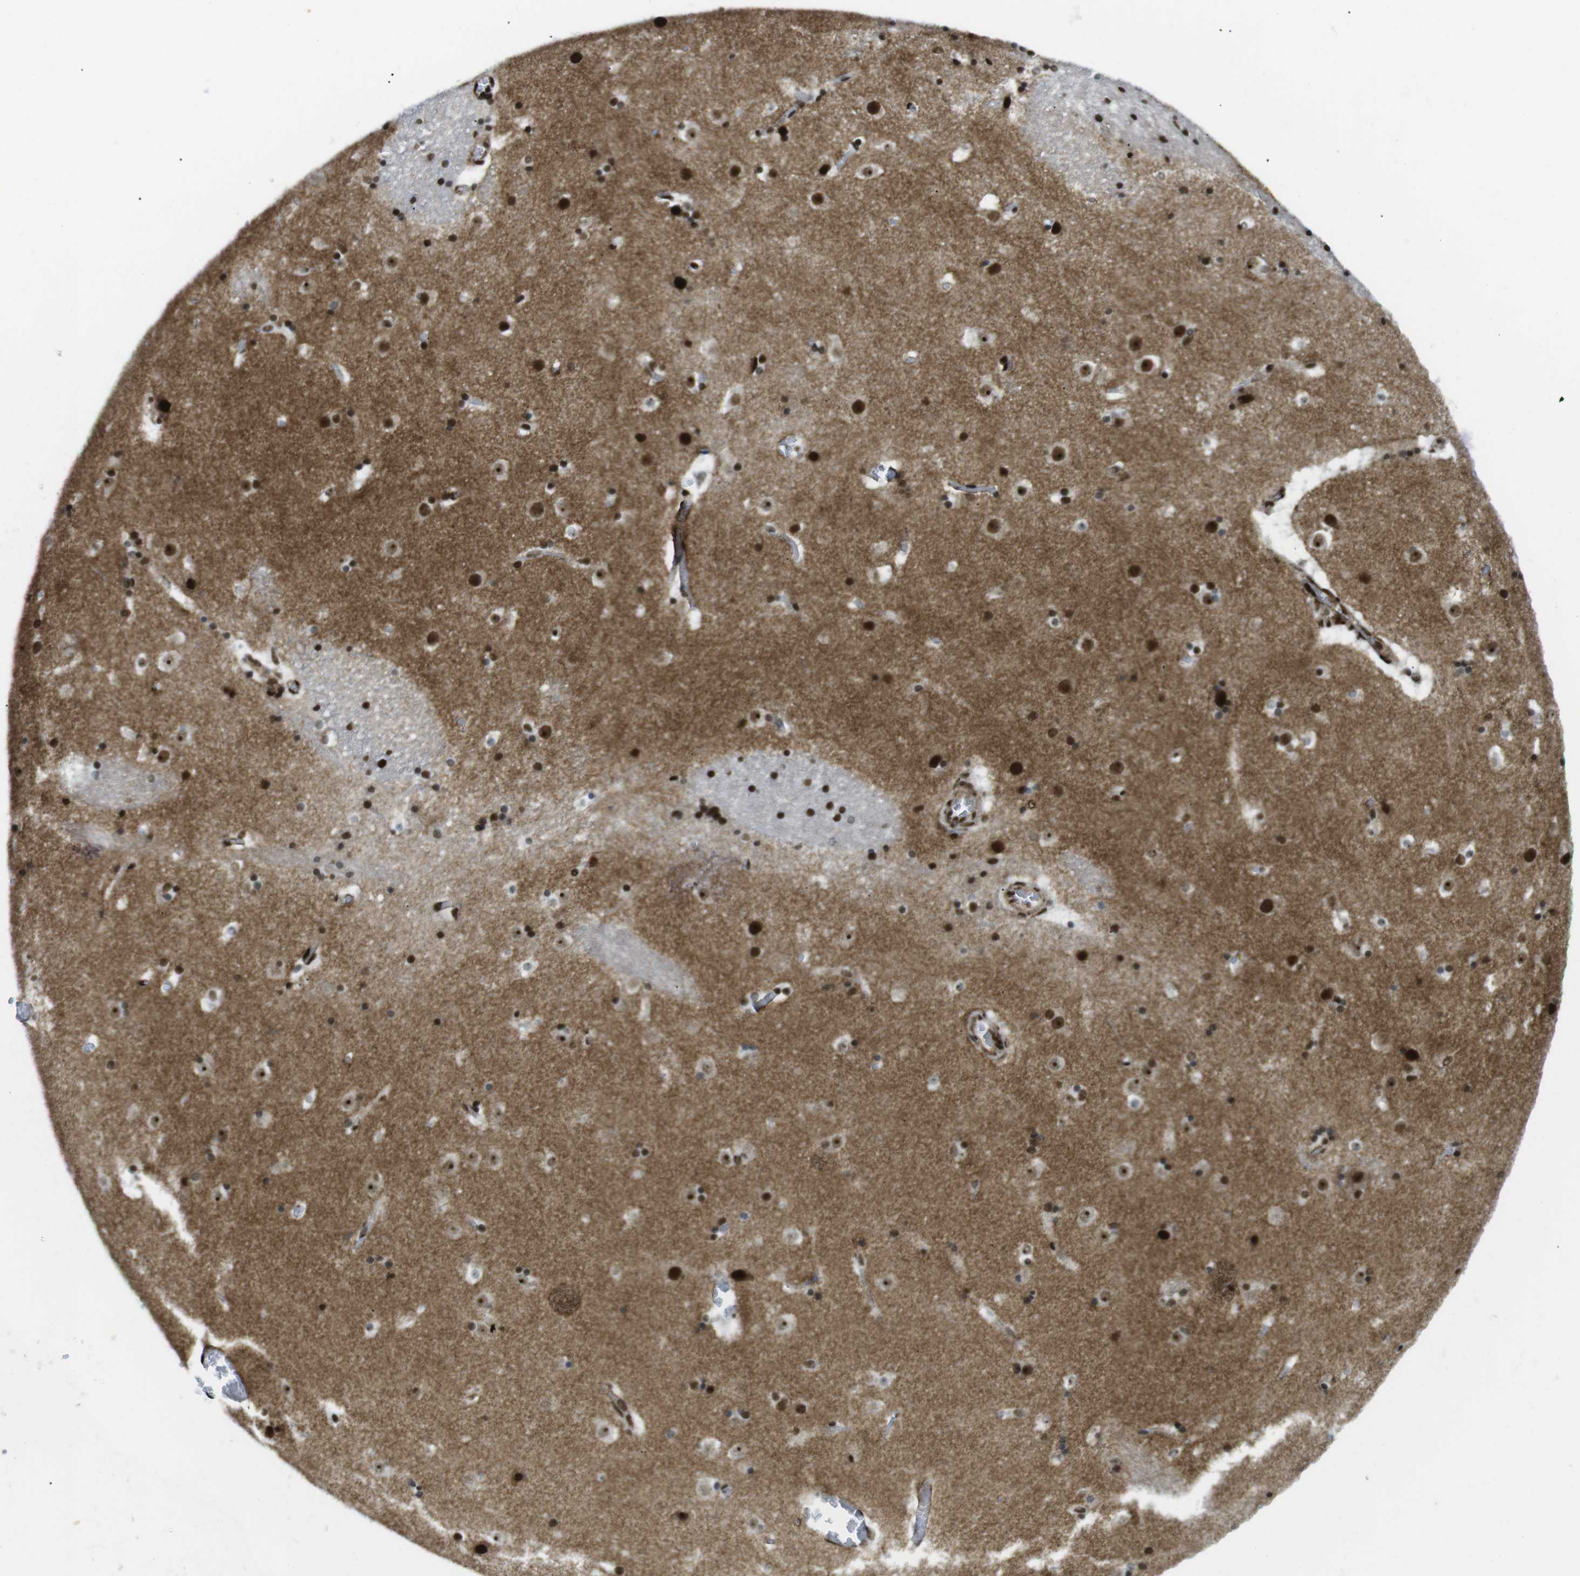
{"staining": {"intensity": "strong", "quantity": ">75%", "location": "nuclear"}, "tissue": "caudate", "cell_type": "Glial cells", "image_type": "normal", "snomed": [{"axis": "morphology", "description": "Normal tissue, NOS"}, {"axis": "topography", "description": "Lateral ventricle wall"}], "caption": "Immunohistochemical staining of unremarkable human caudate demonstrates >75% levels of strong nuclear protein positivity in about >75% of glial cells. Nuclei are stained in blue.", "gene": "ARID1A", "patient": {"sex": "male", "age": 45}}